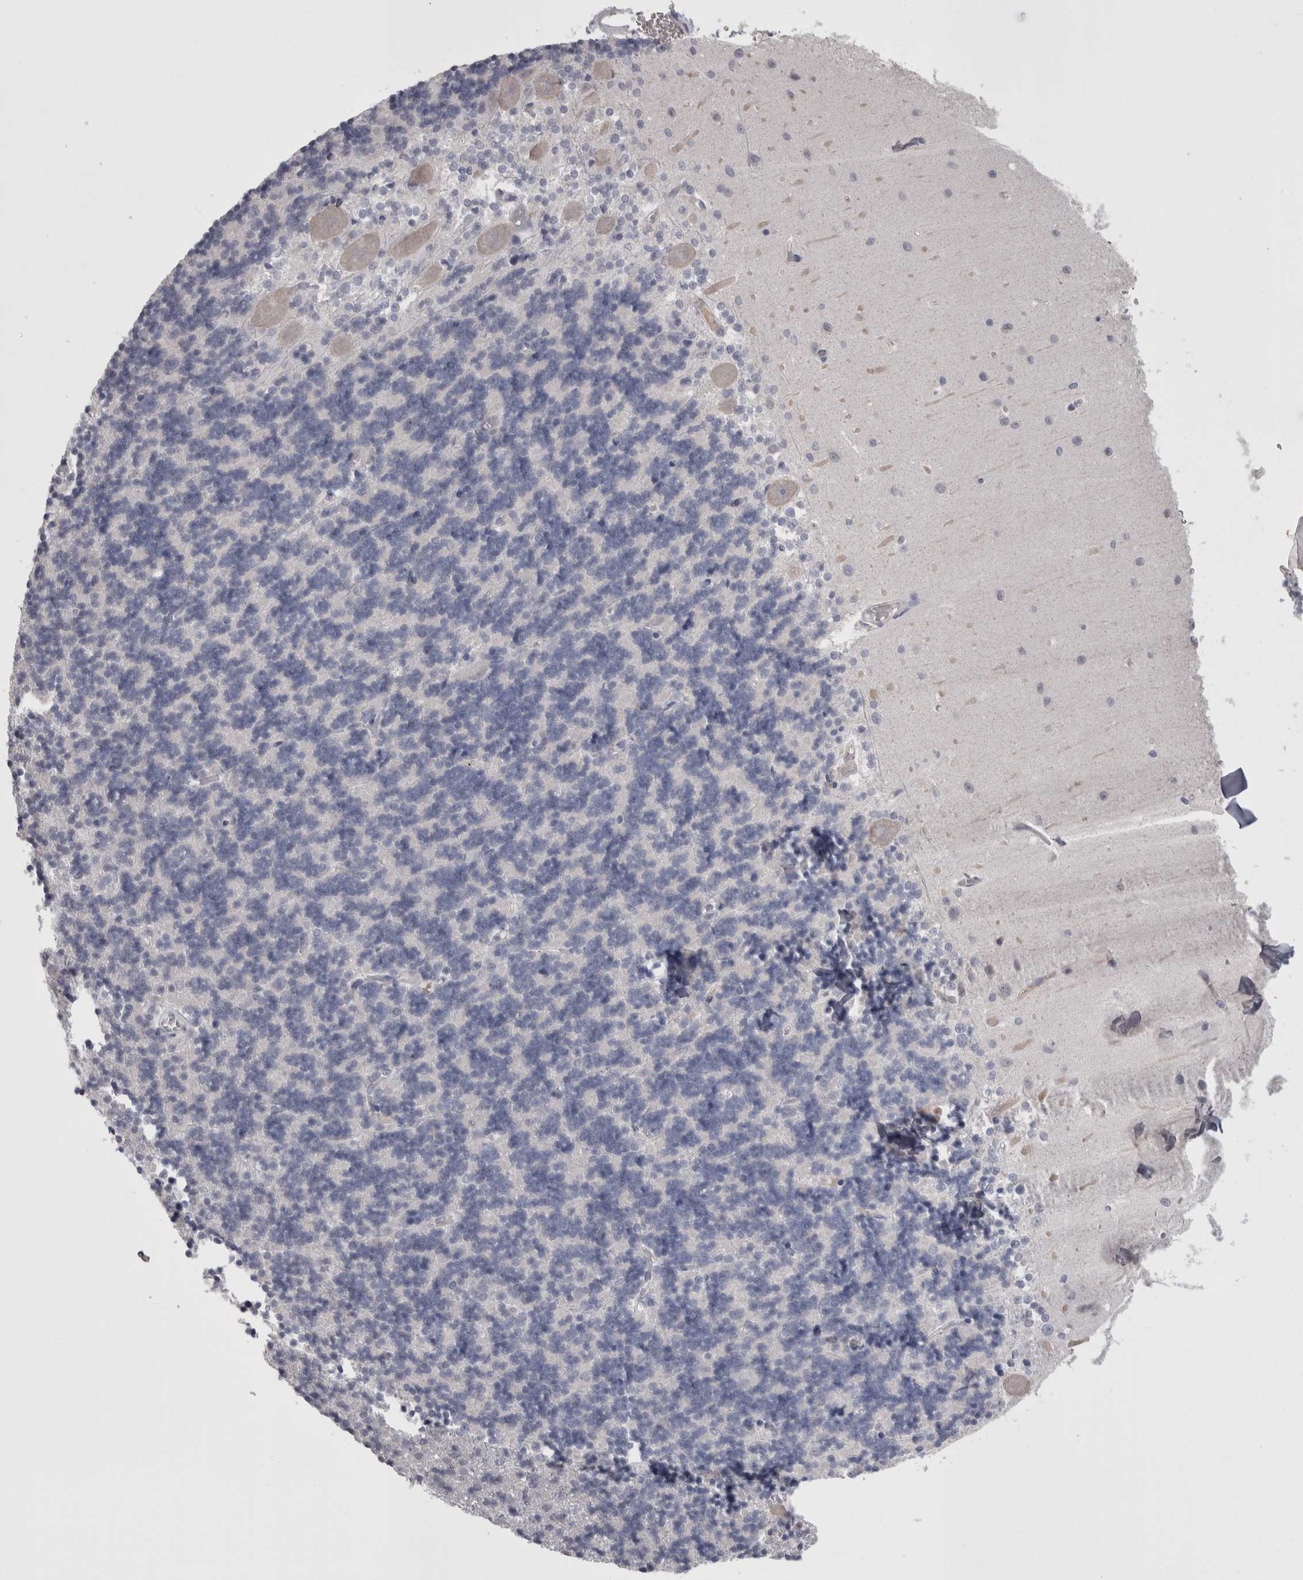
{"staining": {"intensity": "negative", "quantity": "none", "location": "none"}, "tissue": "cerebellum", "cell_type": "Cells in granular layer", "image_type": "normal", "snomed": [{"axis": "morphology", "description": "Normal tissue, NOS"}, {"axis": "topography", "description": "Cerebellum"}], "caption": "This image is of normal cerebellum stained with IHC to label a protein in brown with the nuclei are counter-stained blue. There is no expression in cells in granular layer.", "gene": "CDHR5", "patient": {"sex": "male", "age": 37}}